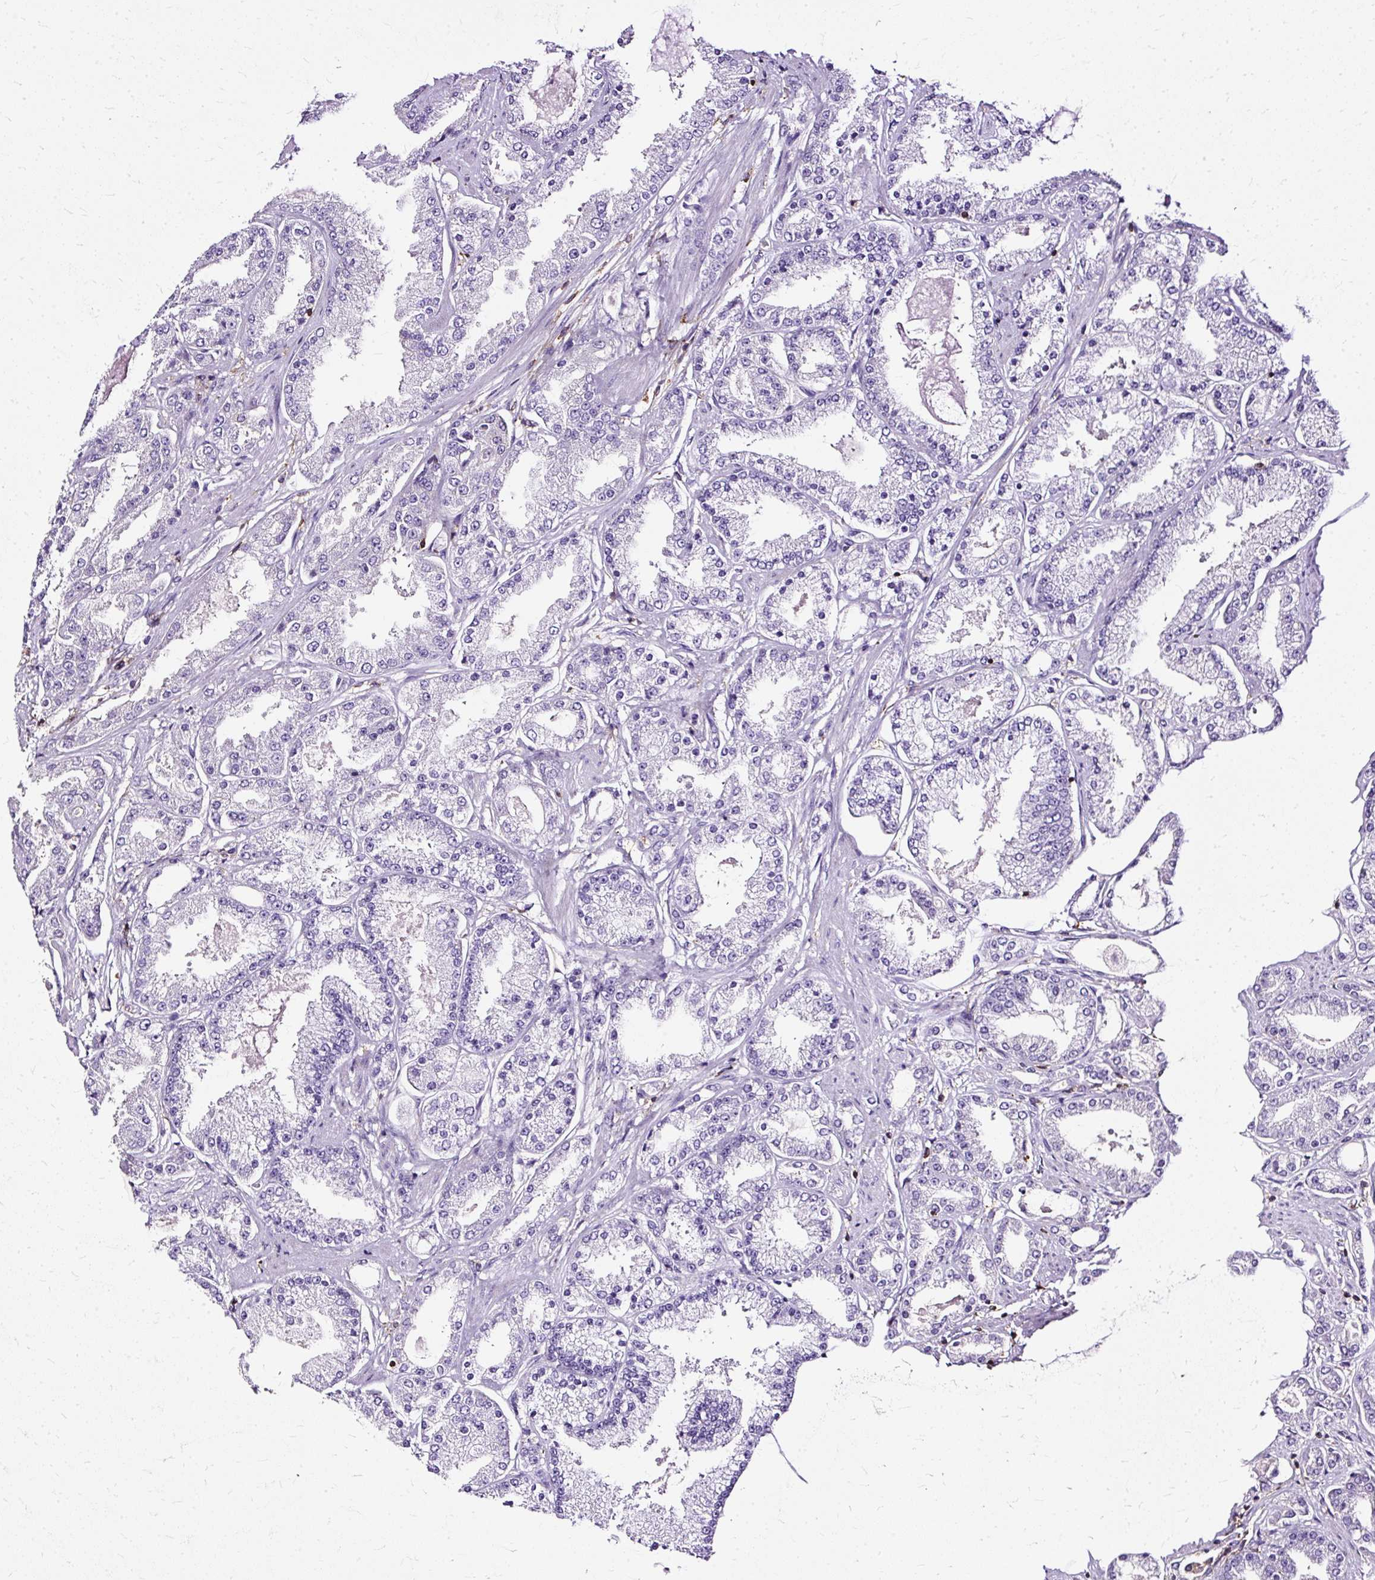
{"staining": {"intensity": "negative", "quantity": "none", "location": "none"}, "tissue": "prostate cancer", "cell_type": "Tumor cells", "image_type": "cancer", "snomed": [{"axis": "morphology", "description": "Adenocarcinoma, High grade"}, {"axis": "topography", "description": "Prostate"}], "caption": "High-grade adenocarcinoma (prostate) was stained to show a protein in brown. There is no significant expression in tumor cells. (Brightfield microscopy of DAB immunohistochemistry at high magnification).", "gene": "TWF2", "patient": {"sex": "male", "age": 69}}